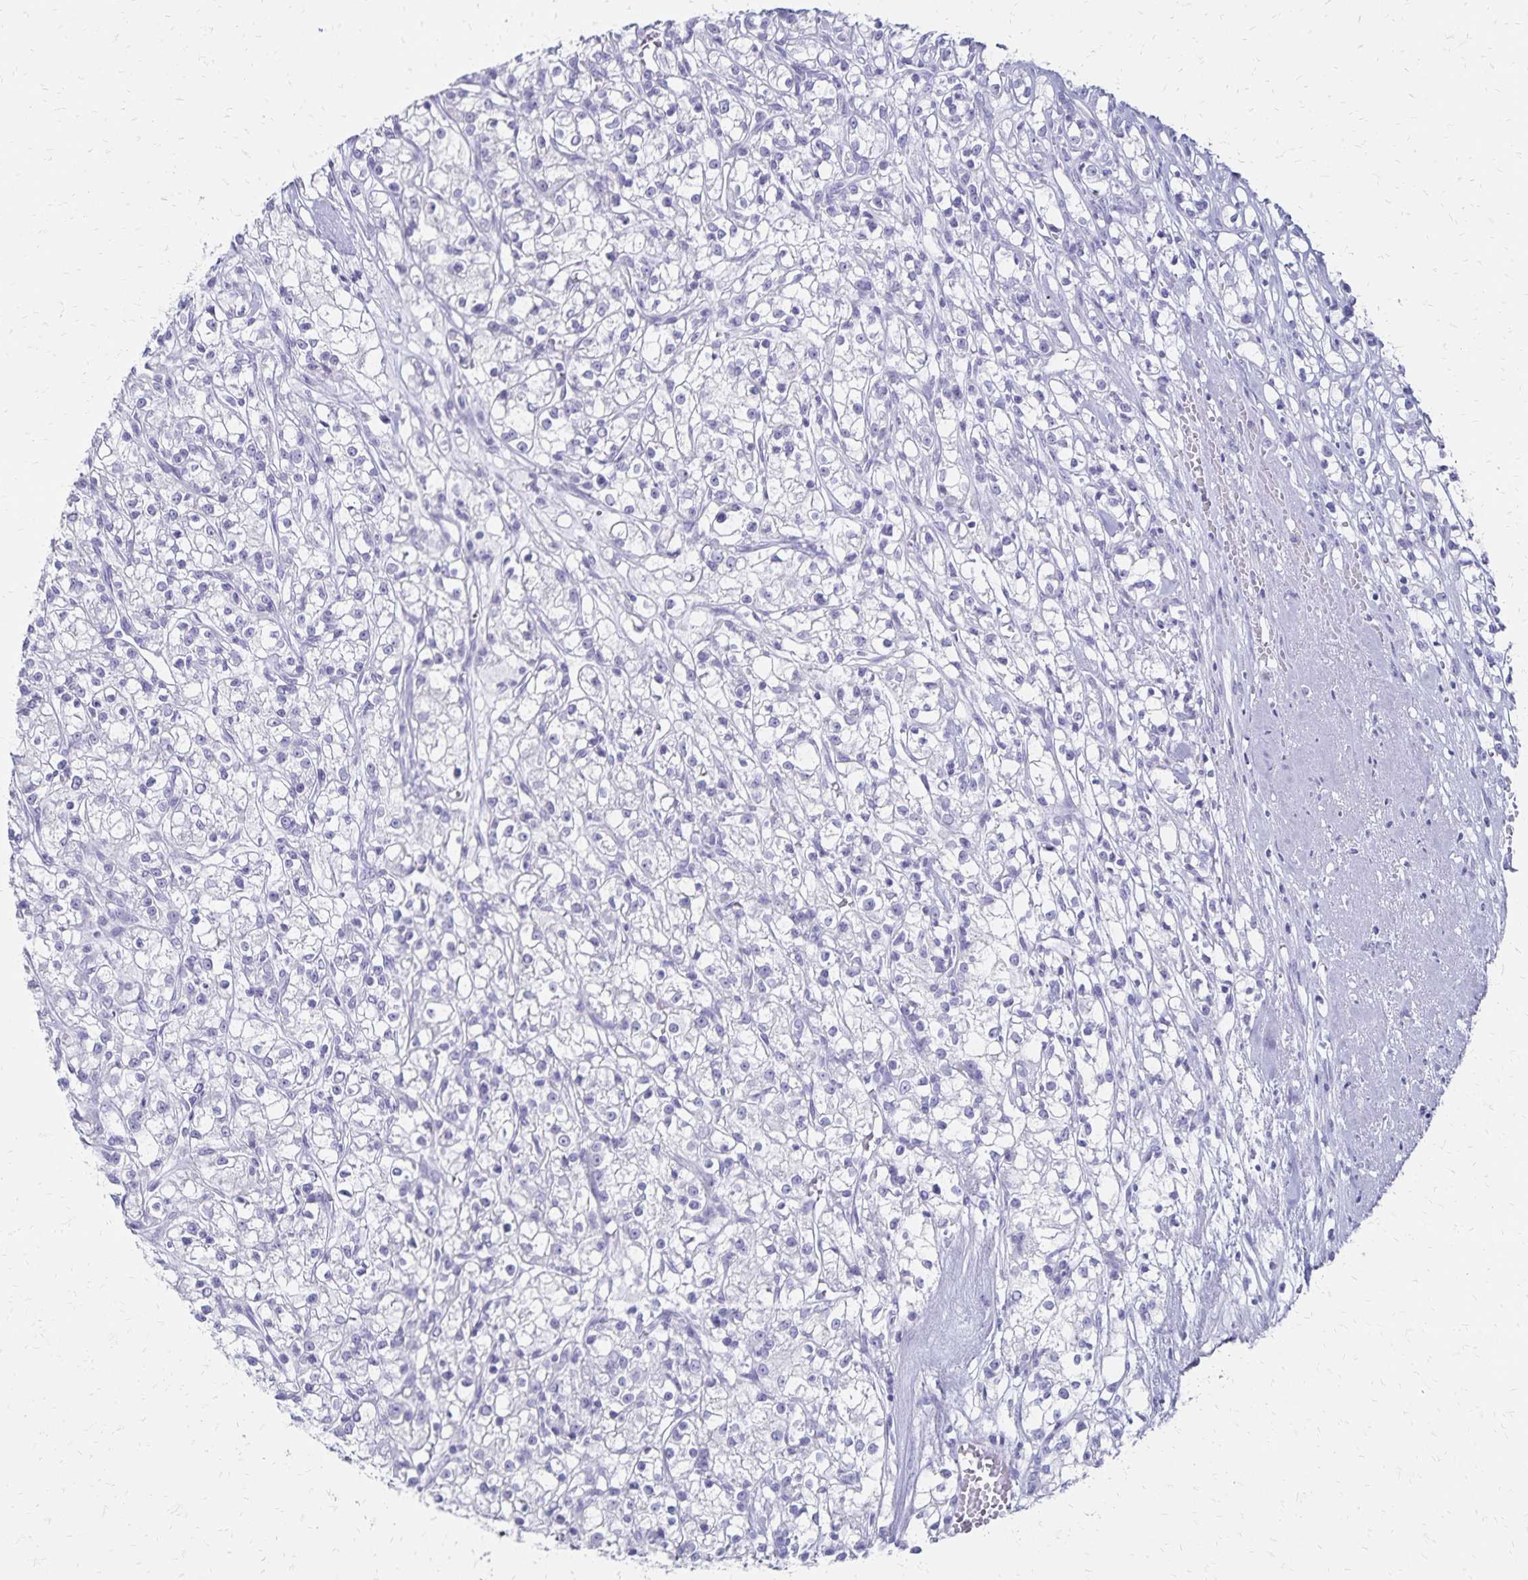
{"staining": {"intensity": "negative", "quantity": "none", "location": "none"}, "tissue": "renal cancer", "cell_type": "Tumor cells", "image_type": "cancer", "snomed": [{"axis": "morphology", "description": "Adenocarcinoma, NOS"}, {"axis": "topography", "description": "Kidney"}], "caption": "A micrograph of adenocarcinoma (renal) stained for a protein displays no brown staining in tumor cells. The staining is performed using DAB (3,3'-diaminobenzidine) brown chromogen with nuclei counter-stained in using hematoxylin.", "gene": "GIP", "patient": {"sex": "female", "age": 59}}